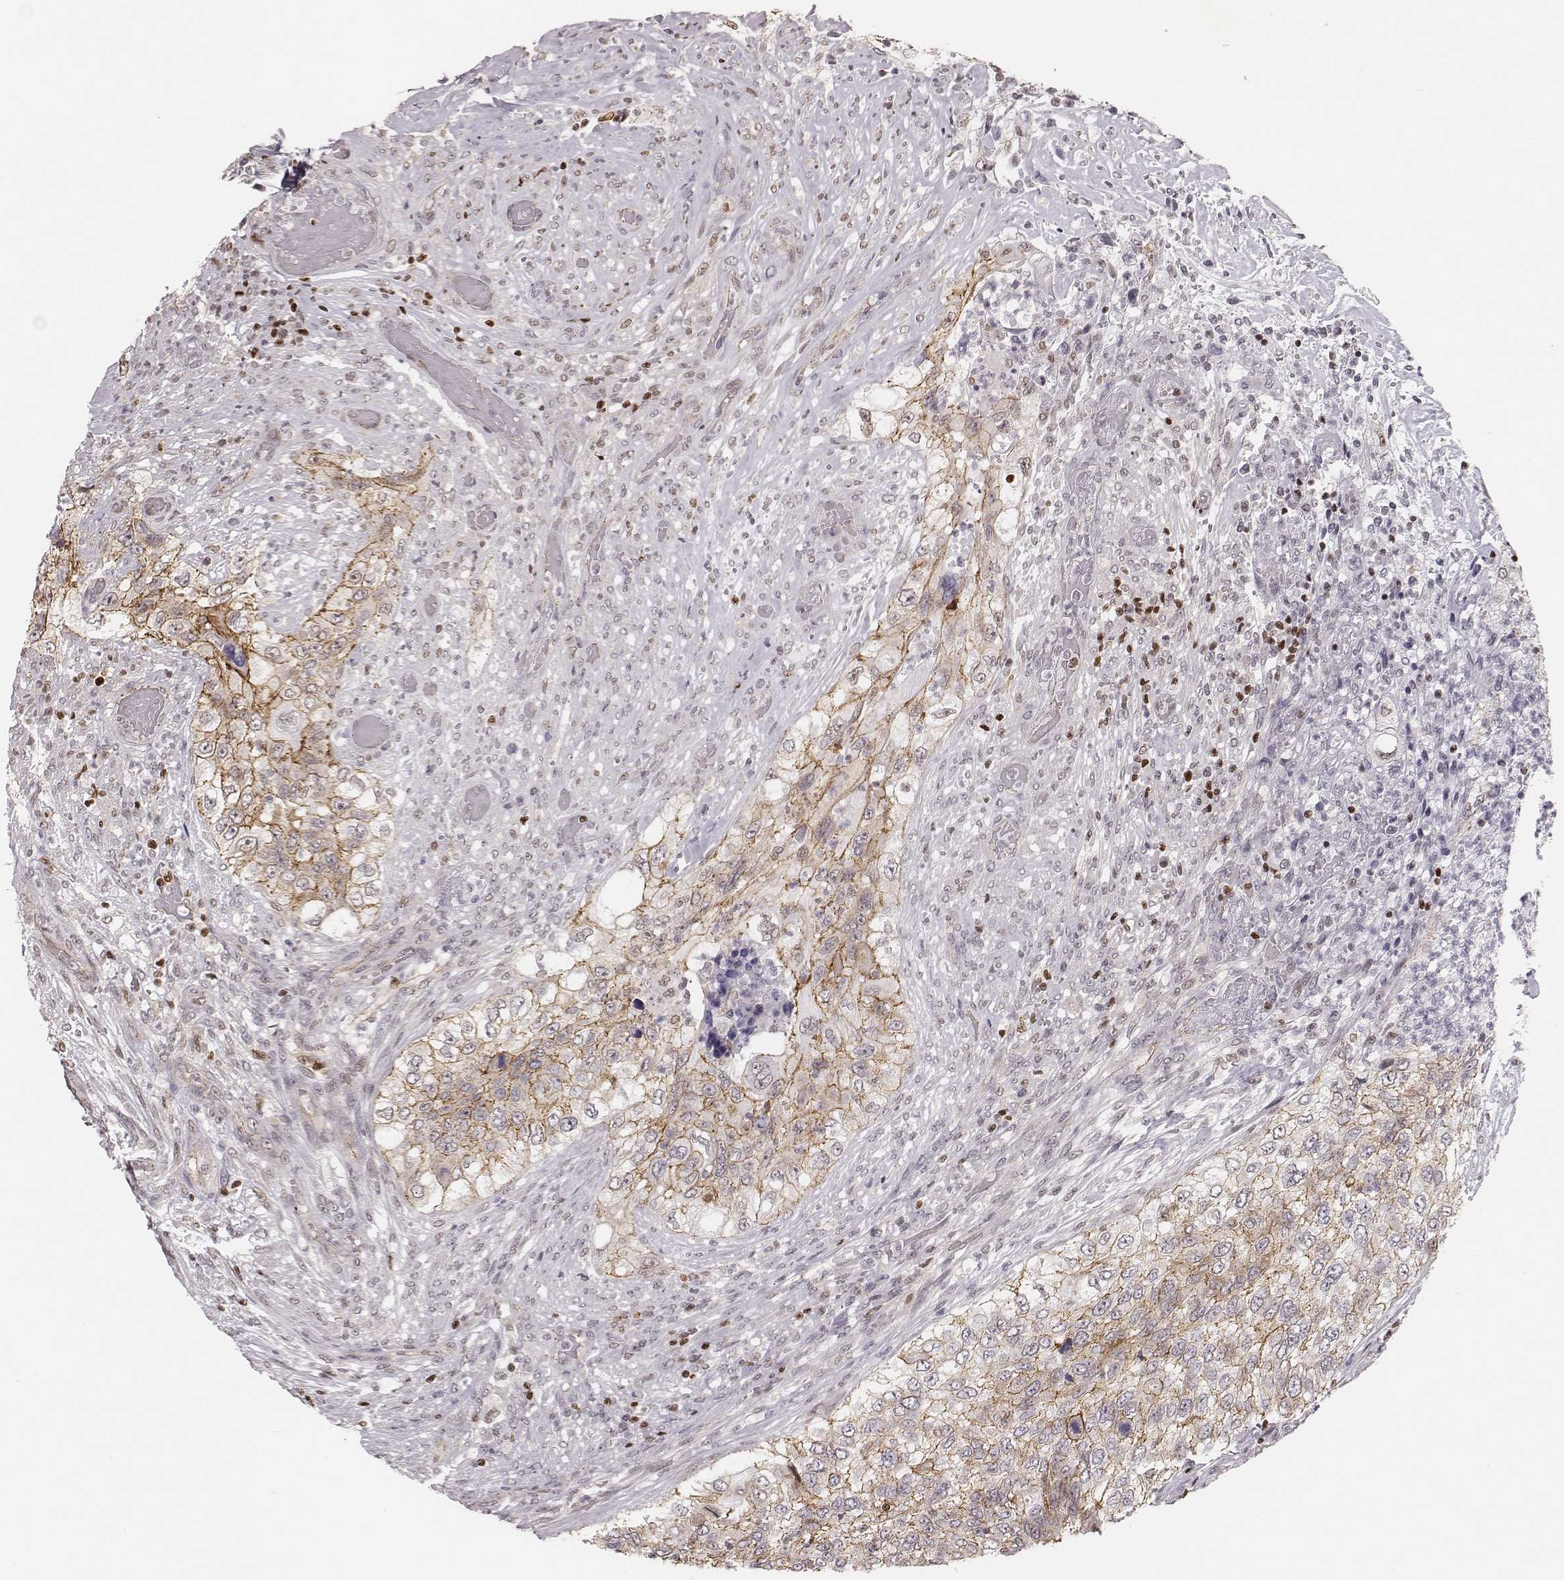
{"staining": {"intensity": "moderate", "quantity": ">75%", "location": "cytoplasmic/membranous"}, "tissue": "urothelial cancer", "cell_type": "Tumor cells", "image_type": "cancer", "snomed": [{"axis": "morphology", "description": "Urothelial carcinoma, High grade"}, {"axis": "topography", "description": "Urinary bladder"}], "caption": "Urothelial carcinoma (high-grade) stained for a protein (brown) demonstrates moderate cytoplasmic/membranous positive staining in about >75% of tumor cells.", "gene": "WDR59", "patient": {"sex": "female", "age": 60}}